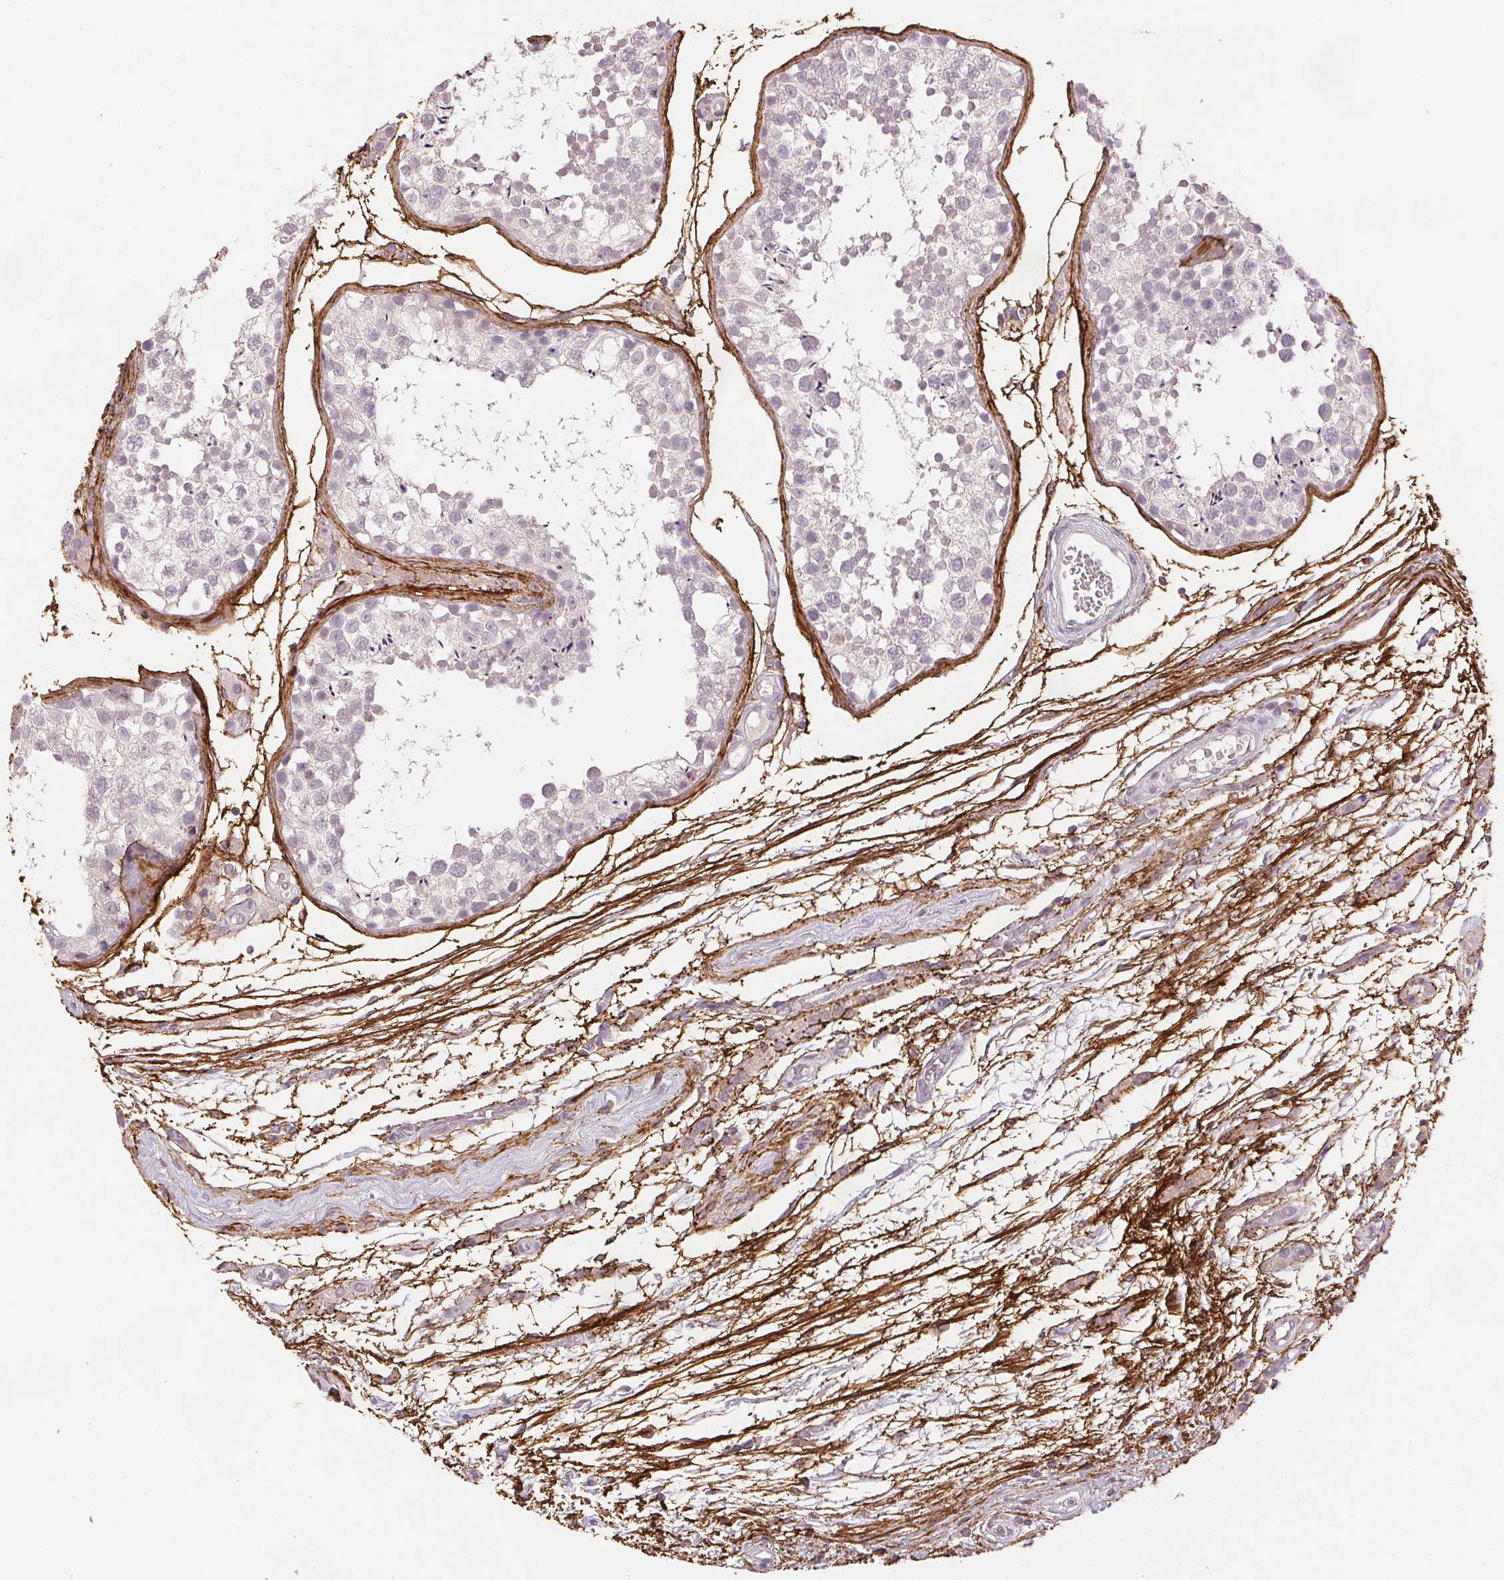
{"staining": {"intensity": "negative", "quantity": "none", "location": "none"}, "tissue": "testis", "cell_type": "Cells in seminiferous ducts", "image_type": "normal", "snomed": [{"axis": "morphology", "description": "Normal tissue, NOS"}, {"axis": "morphology", "description": "Seminoma, NOS"}, {"axis": "topography", "description": "Testis"}], "caption": "Photomicrograph shows no protein positivity in cells in seminiferous ducts of benign testis.", "gene": "FBN1", "patient": {"sex": "male", "age": 29}}